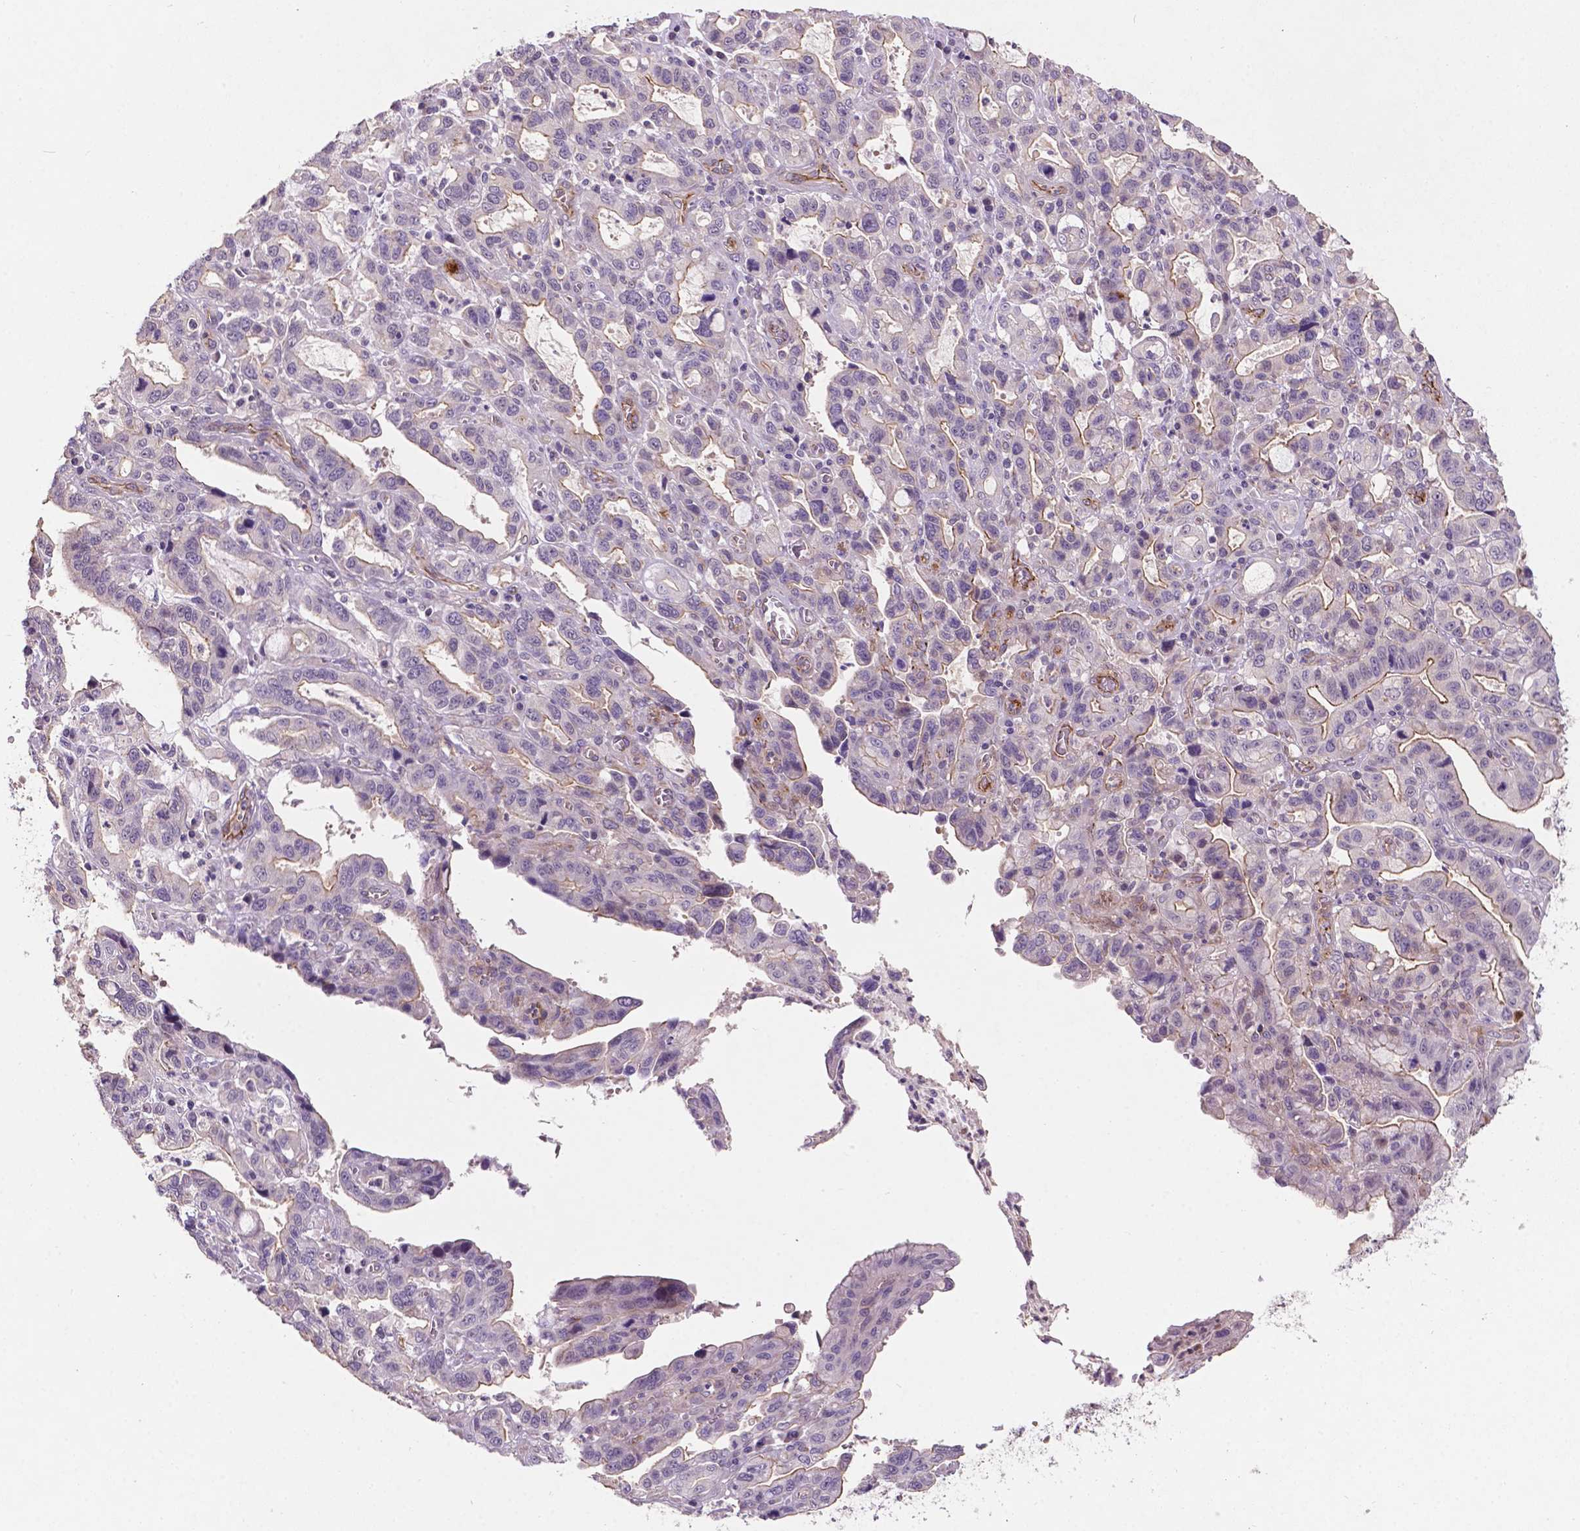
{"staining": {"intensity": "negative", "quantity": "none", "location": "none"}, "tissue": "stomach cancer", "cell_type": "Tumor cells", "image_type": "cancer", "snomed": [{"axis": "morphology", "description": "Adenocarcinoma, NOS"}, {"axis": "topography", "description": "Stomach, lower"}], "caption": "Tumor cells show no significant protein staining in stomach cancer (adenocarcinoma).", "gene": "ARL5C", "patient": {"sex": "female", "age": 76}}